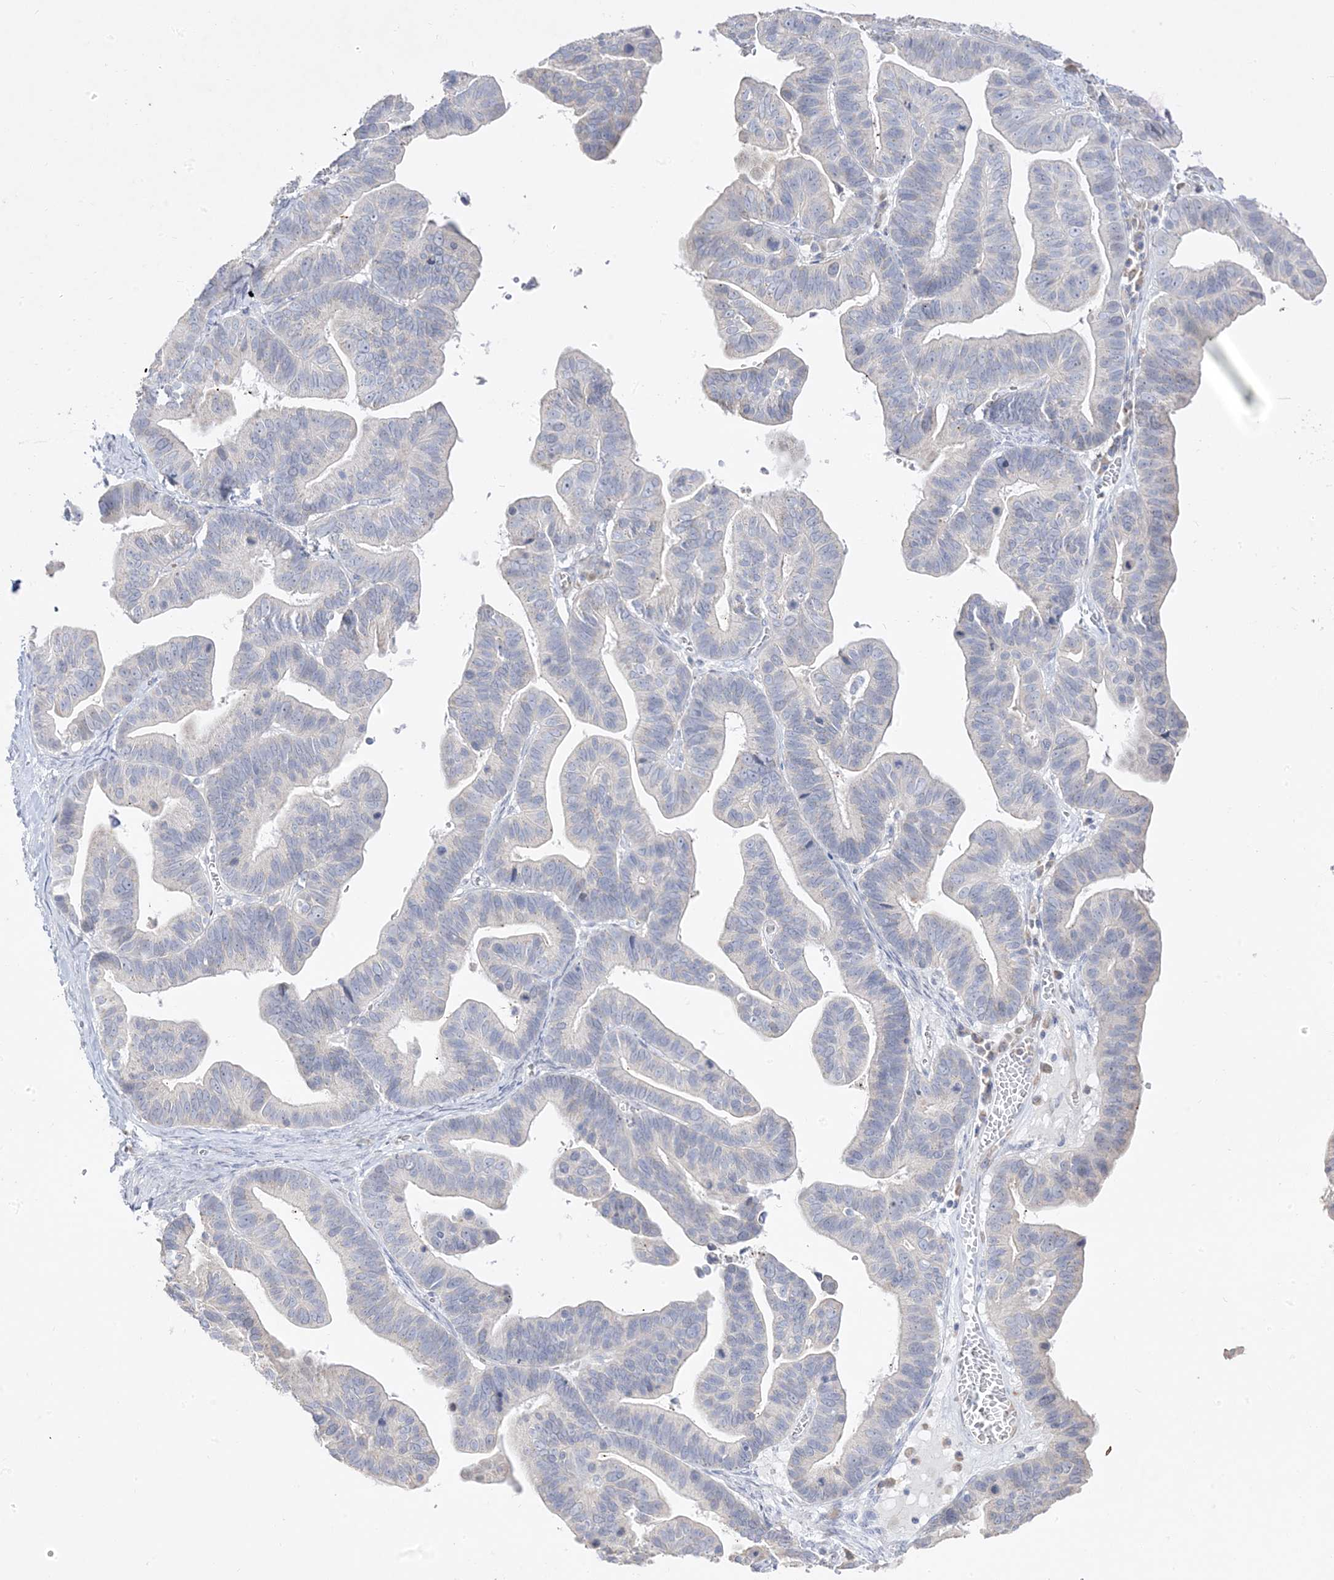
{"staining": {"intensity": "negative", "quantity": "none", "location": "none"}, "tissue": "ovarian cancer", "cell_type": "Tumor cells", "image_type": "cancer", "snomed": [{"axis": "morphology", "description": "Cystadenocarcinoma, serous, NOS"}, {"axis": "topography", "description": "Ovary"}], "caption": "This is an immunohistochemistry micrograph of serous cystadenocarcinoma (ovarian). There is no expression in tumor cells.", "gene": "TRANK1", "patient": {"sex": "female", "age": 56}}